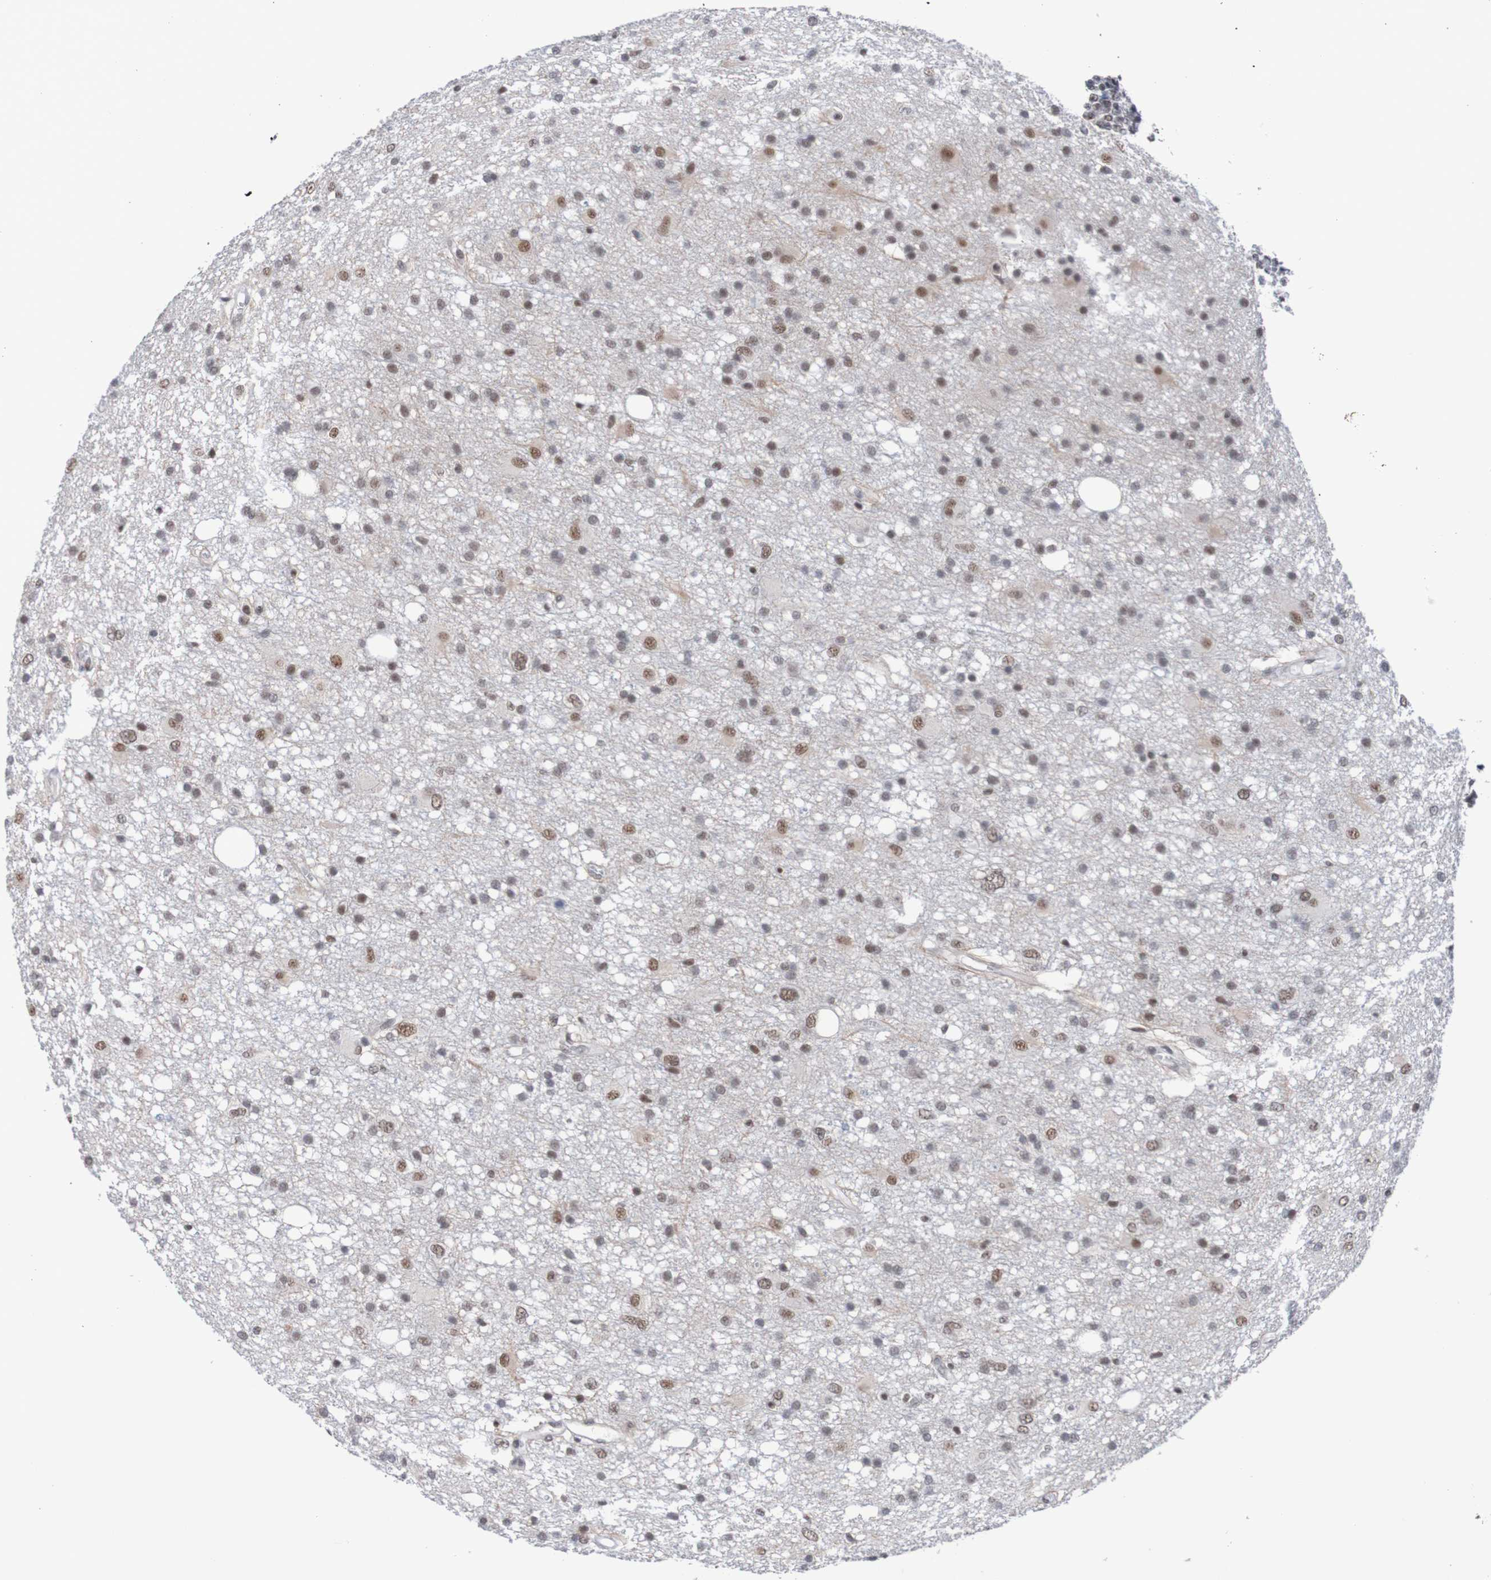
{"staining": {"intensity": "moderate", "quantity": "25%-75%", "location": "nuclear"}, "tissue": "glioma", "cell_type": "Tumor cells", "image_type": "cancer", "snomed": [{"axis": "morphology", "description": "Glioma, malignant, High grade"}, {"axis": "topography", "description": "Brain"}], "caption": "Immunohistochemical staining of human malignant high-grade glioma displays medium levels of moderate nuclear staining in about 25%-75% of tumor cells. (DAB = brown stain, brightfield microscopy at high magnification).", "gene": "CDC5L", "patient": {"sex": "female", "age": 59}}